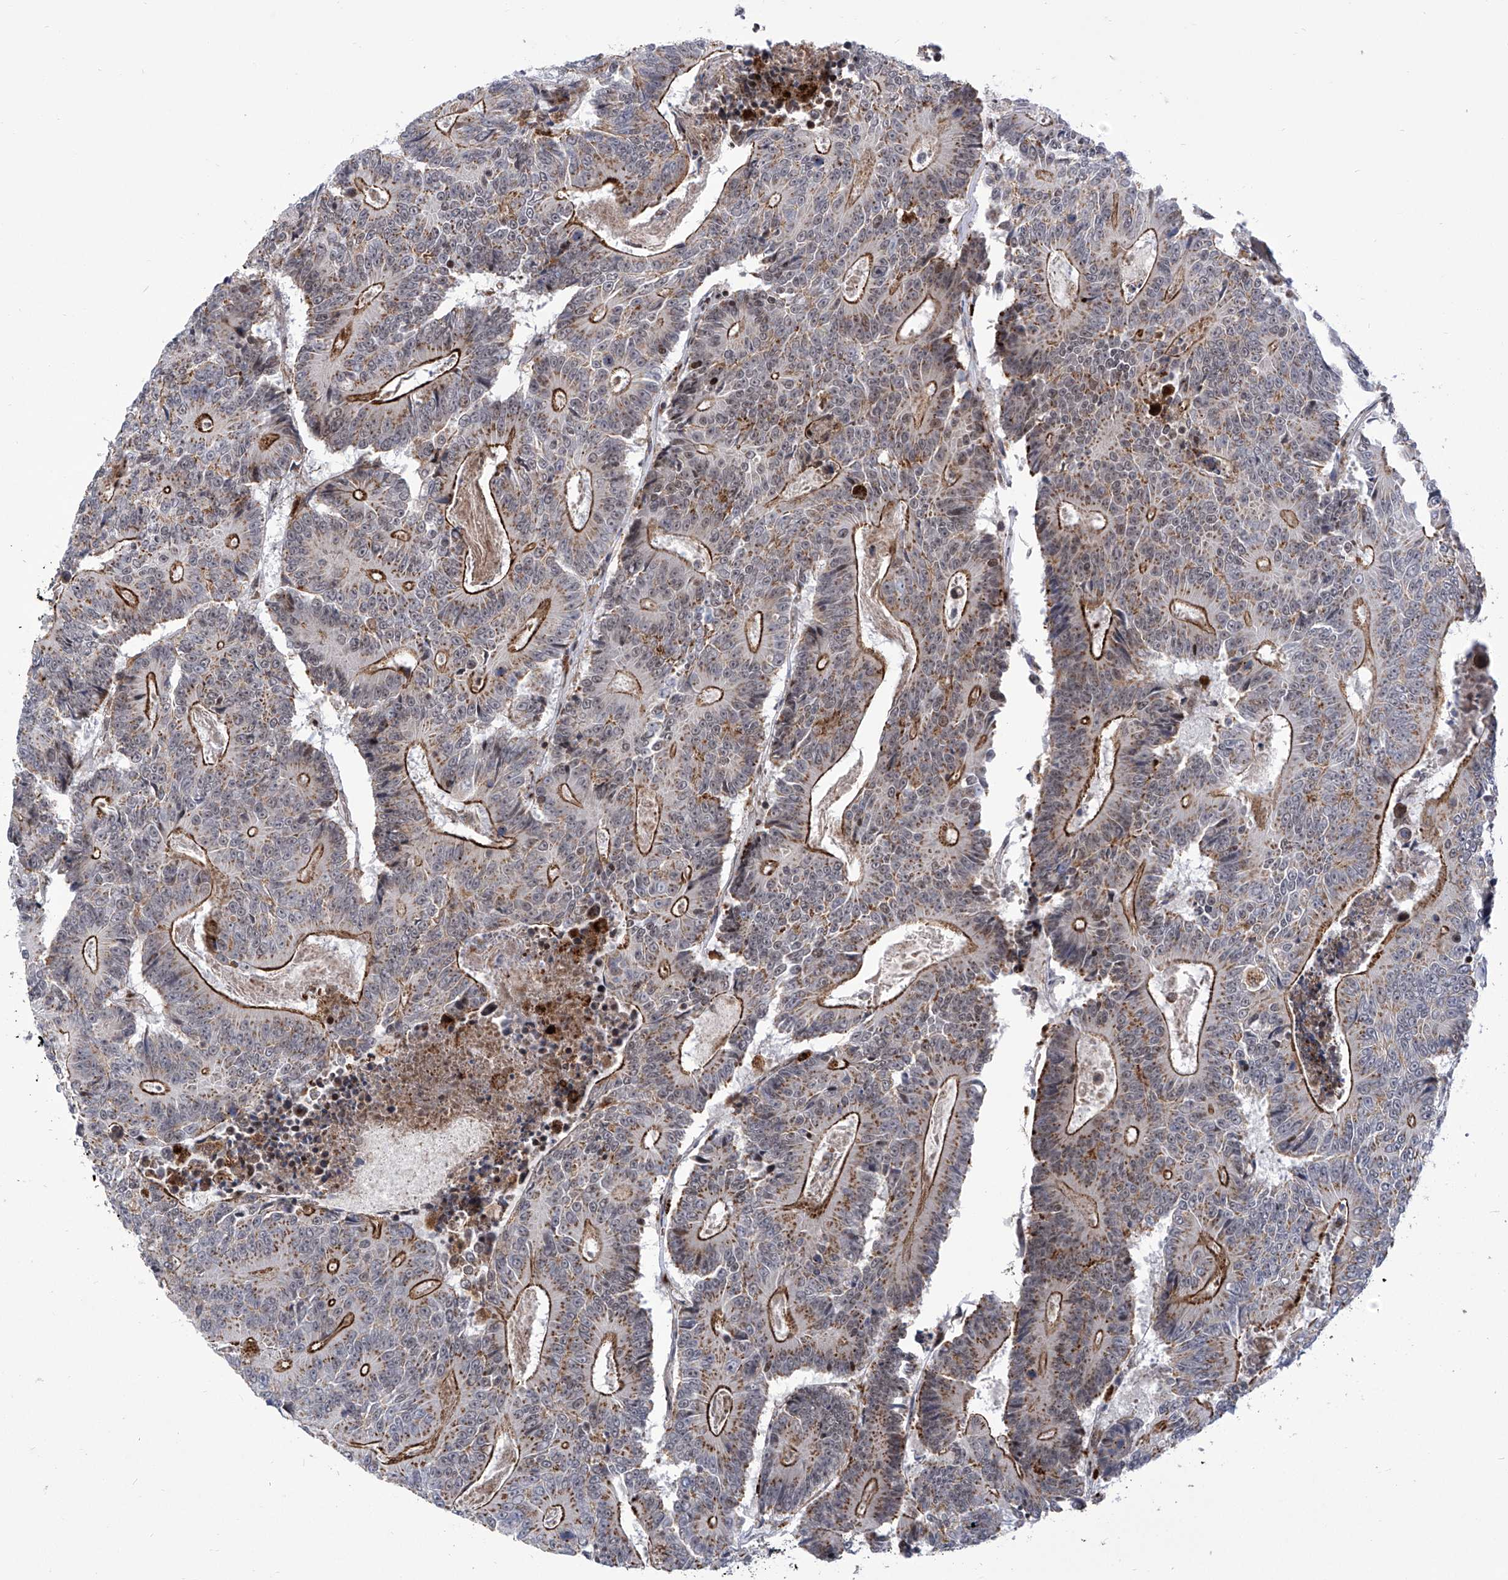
{"staining": {"intensity": "strong", "quantity": "25%-75%", "location": "cytoplasmic/membranous"}, "tissue": "colorectal cancer", "cell_type": "Tumor cells", "image_type": "cancer", "snomed": [{"axis": "morphology", "description": "Adenocarcinoma, NOS"}, {"axis": "topography", "description": "Colon"}], "caption": "Strong cytoplasmic/membranous positivity for a protein is appreciated in about 25%-75% of tumor cells of colorectal cancer using immunohistochemistry.", "gene": "CEP290", "patient": {"sex": "male", "age": 83}}